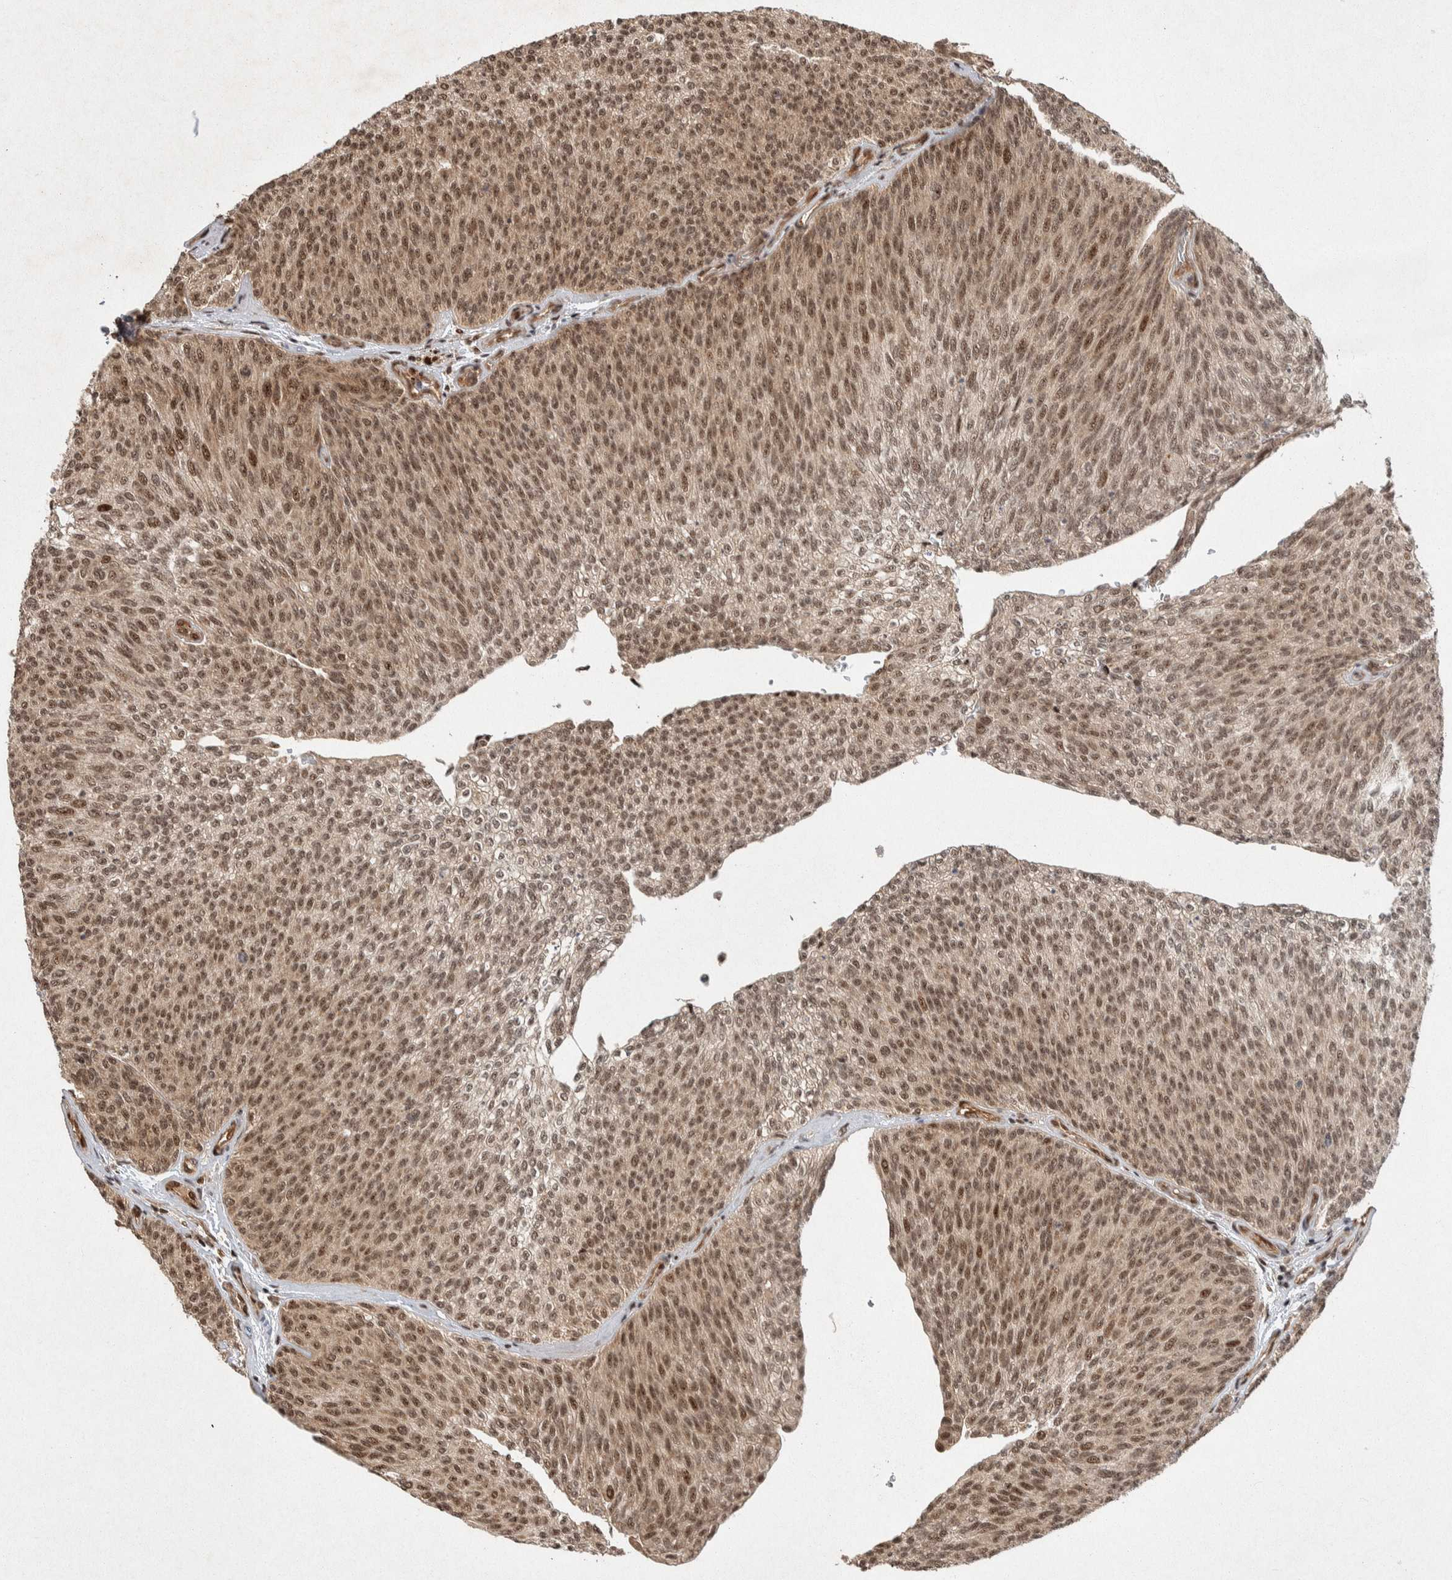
{"staining": {"intensity": "moderate", "quantity": ">75%", "location": "nuclear"}, "tissue": "urothelial cancer", "cell_type": "Tumor cells", "image_type": "cancer", "snomed": [{"axis": "morphology", "description": "Urothelial carcinoma, Low grade"}, {"axis": "topography", "description": "Urinary bladder"}], "caption": "The micrograph shows a brown stain indicating the presence of a protein in the nuclear of tumor cells in urothelial cancer.", "gene": "TOR1B", "patient": {"sex": "female", "age": 79}}